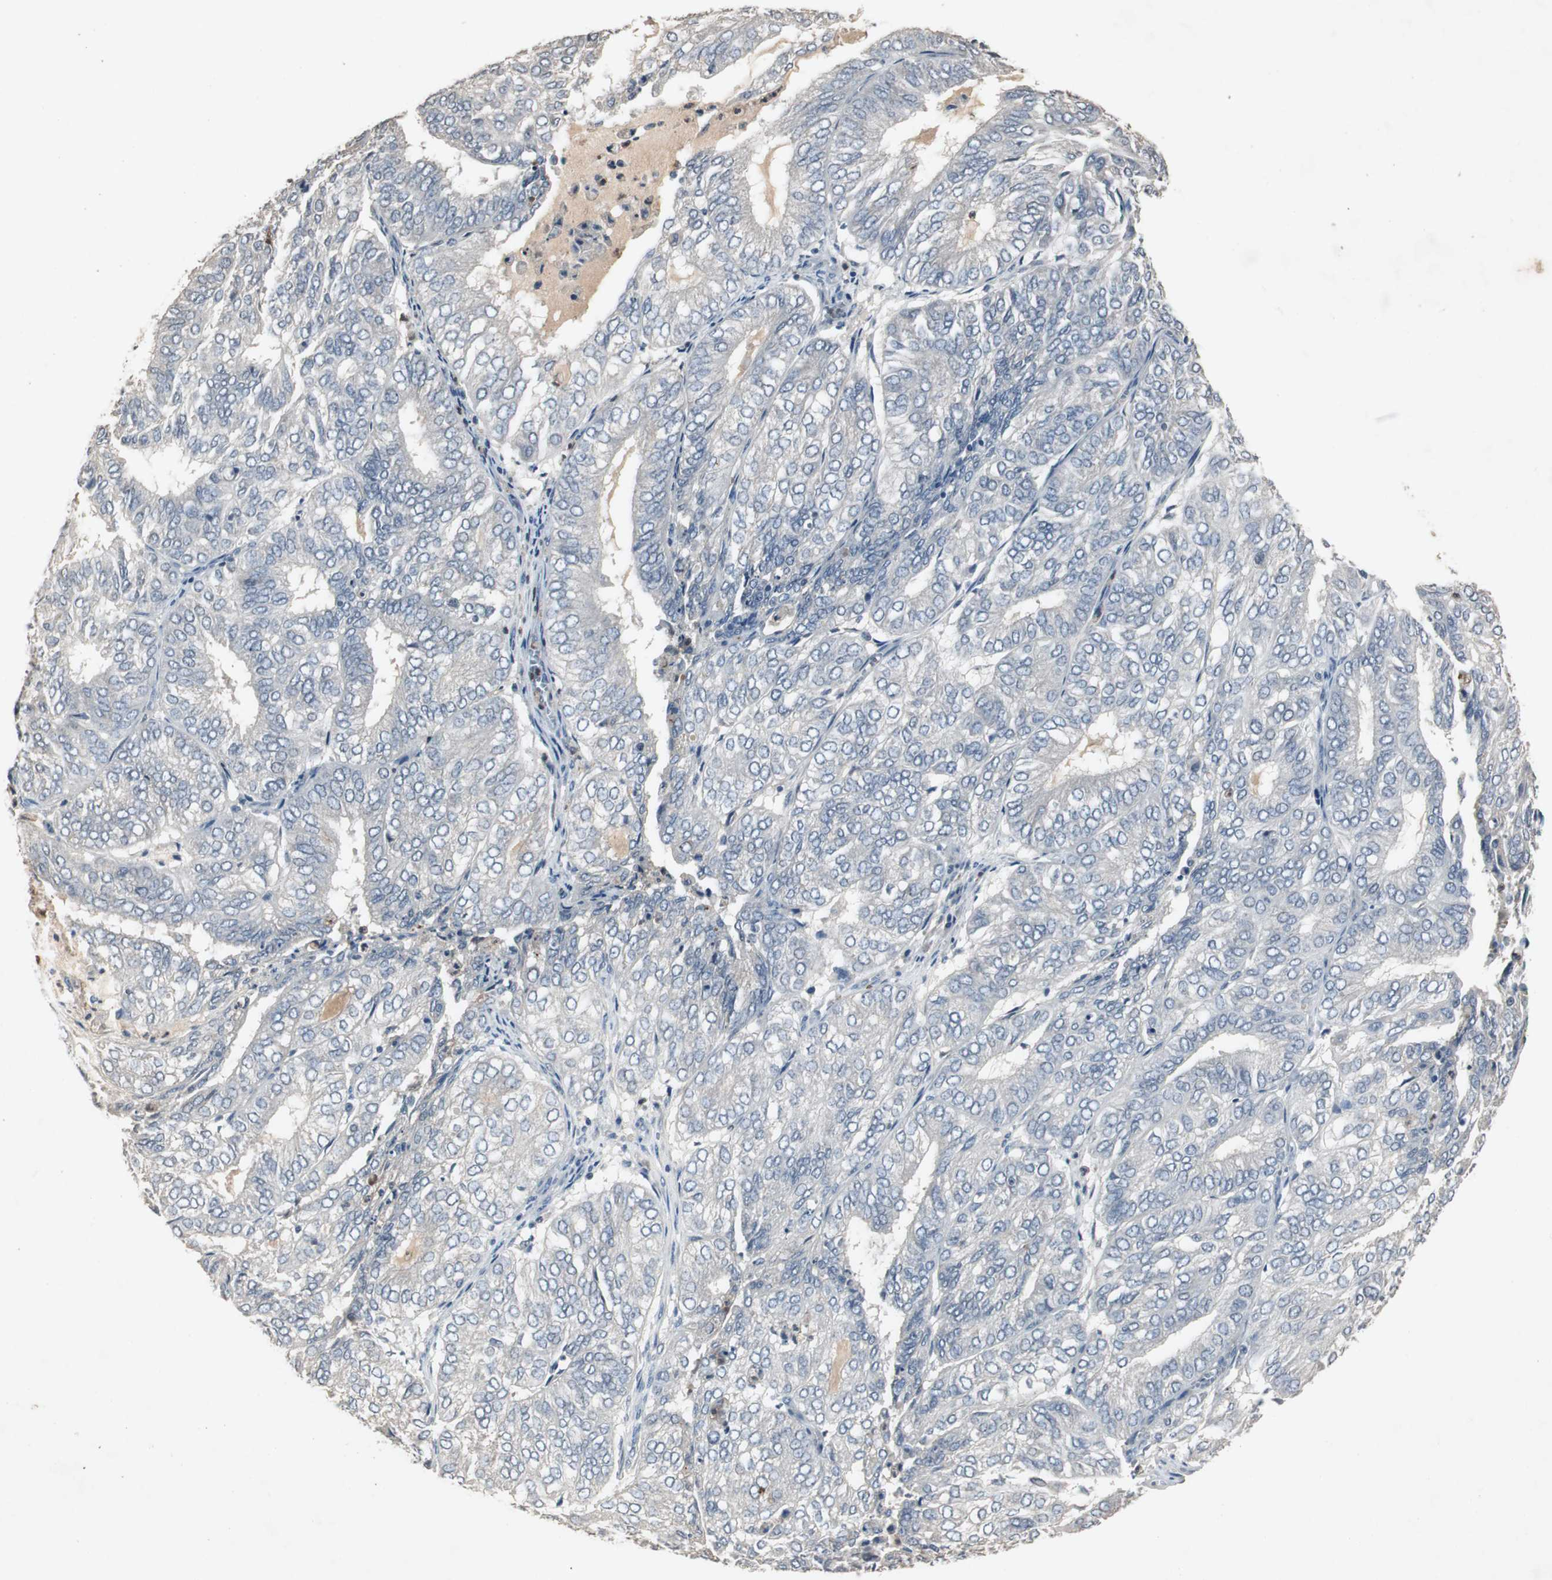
{"staining": {"intensity": "negative", "quantity": "none", "location": "none"}, "tissue": "endometrial cancer", "cell_type": "Tumor cells", "image_type": "cancer", "snomed": [{"axis": "morphology", "description": "Adenocarcinoma, NOS"}, {"axis": "topography", "description": "Uterus"}], "caption": "An immunohistochemistry (IHC) photomicrograph of endometrial adenocarcinoma is shown. There is no staining in tumor cells of endometrial adenocarcinoma.", "gene": "ADNP2", "patient": {"sex": "female", "age": 60}}